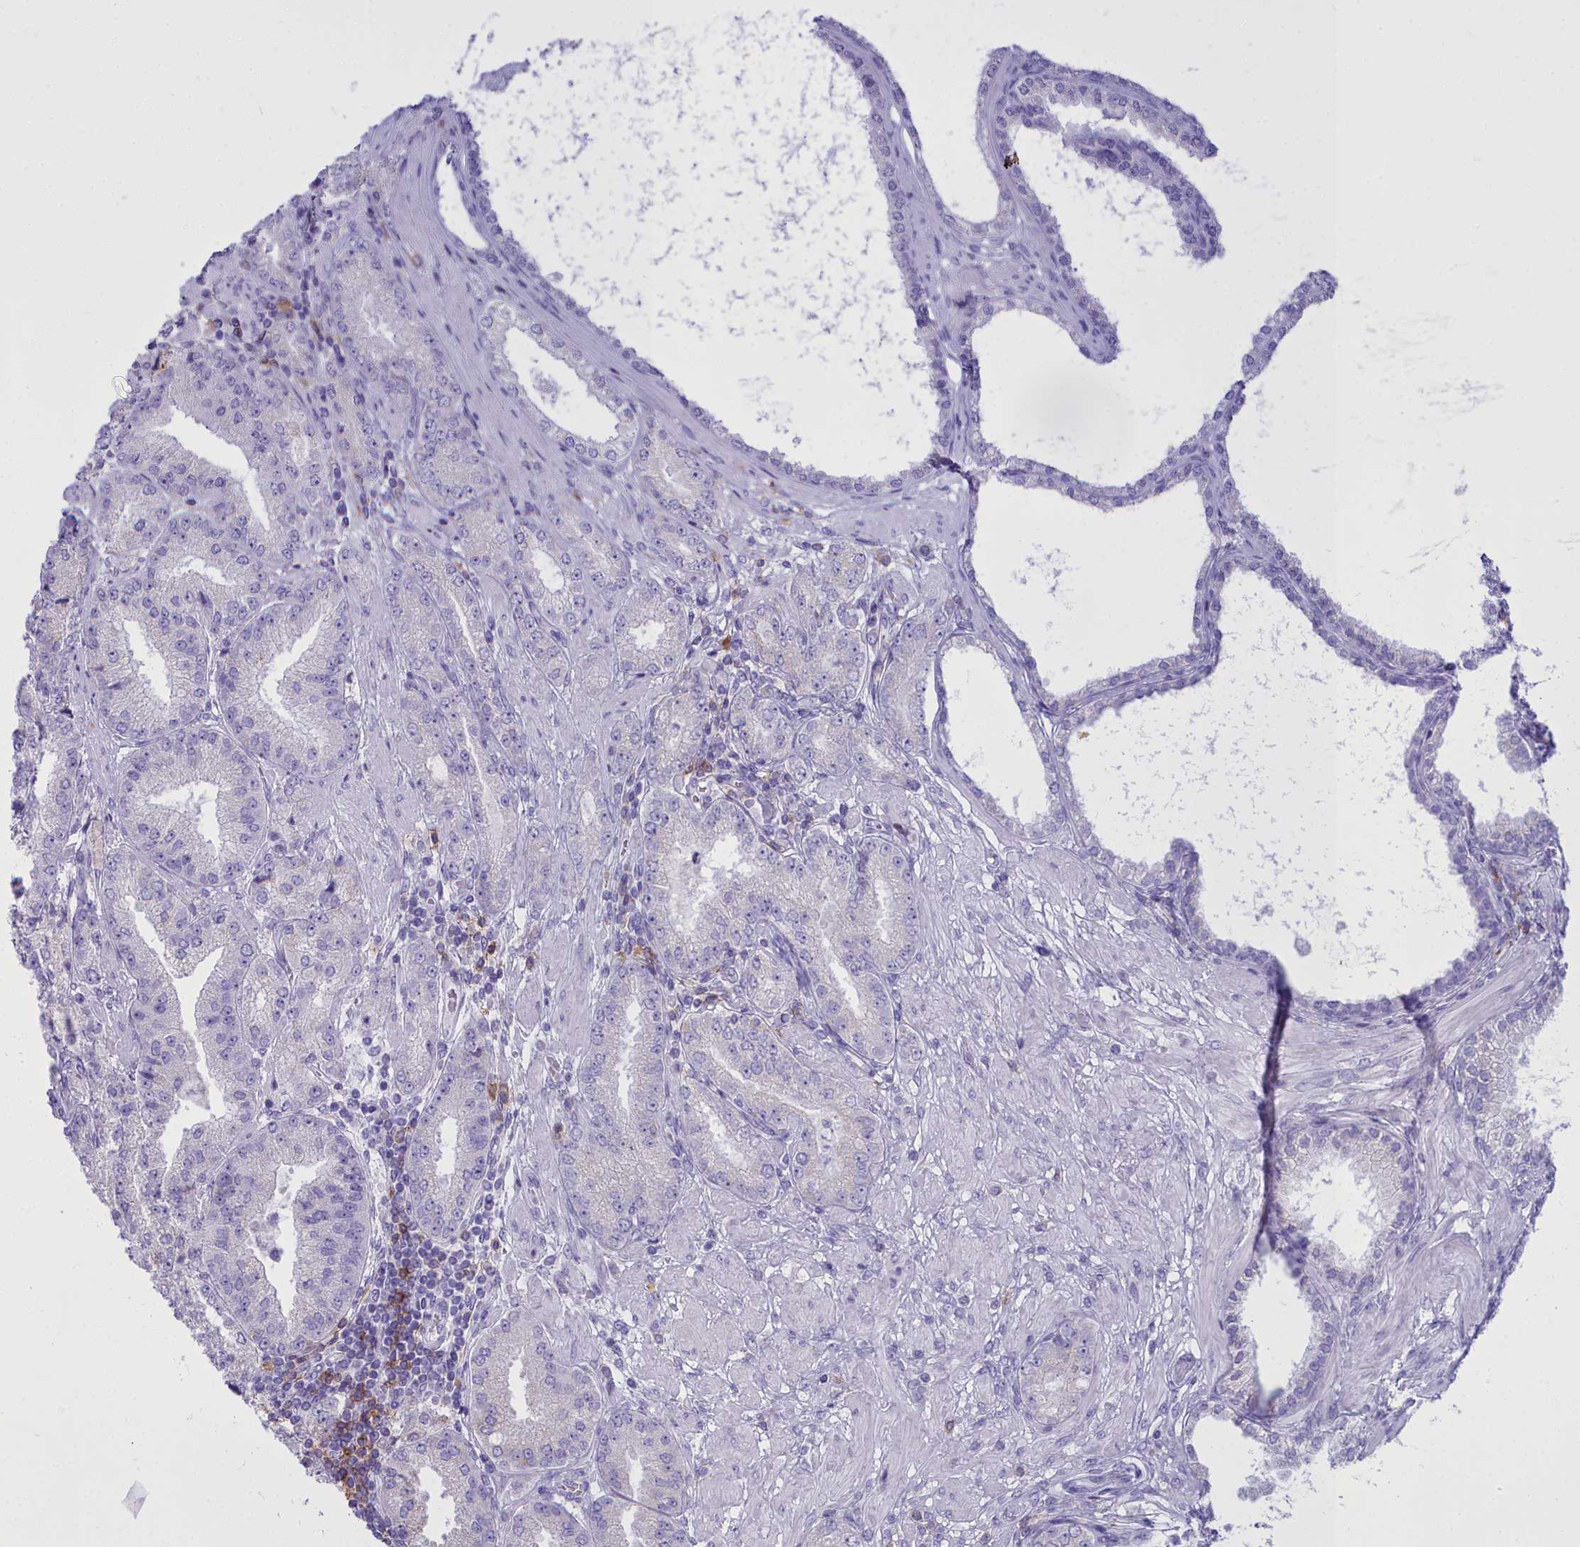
{"staining": {"intensity": "negative", "quantity": "none", "location": "none"}, "tissue": "prostate cancer", "cell_type": "Tumor cells", "image_type": "cancer", "snomed": [{"axis": "morphology", "description": "Adenocarcinoma, High grade"}, {"axis": "topography", "description": "Prostate"}], "caption": "An immunohistochemistry (IHC) histopathology image of prostate adenocarcinoma (high-grade) is shown. There is no staining in tumor cells of prostate adenocarcinoma (high-grade).", "gene": "CD5", "patient": {"sex": "male", "age": 71}}